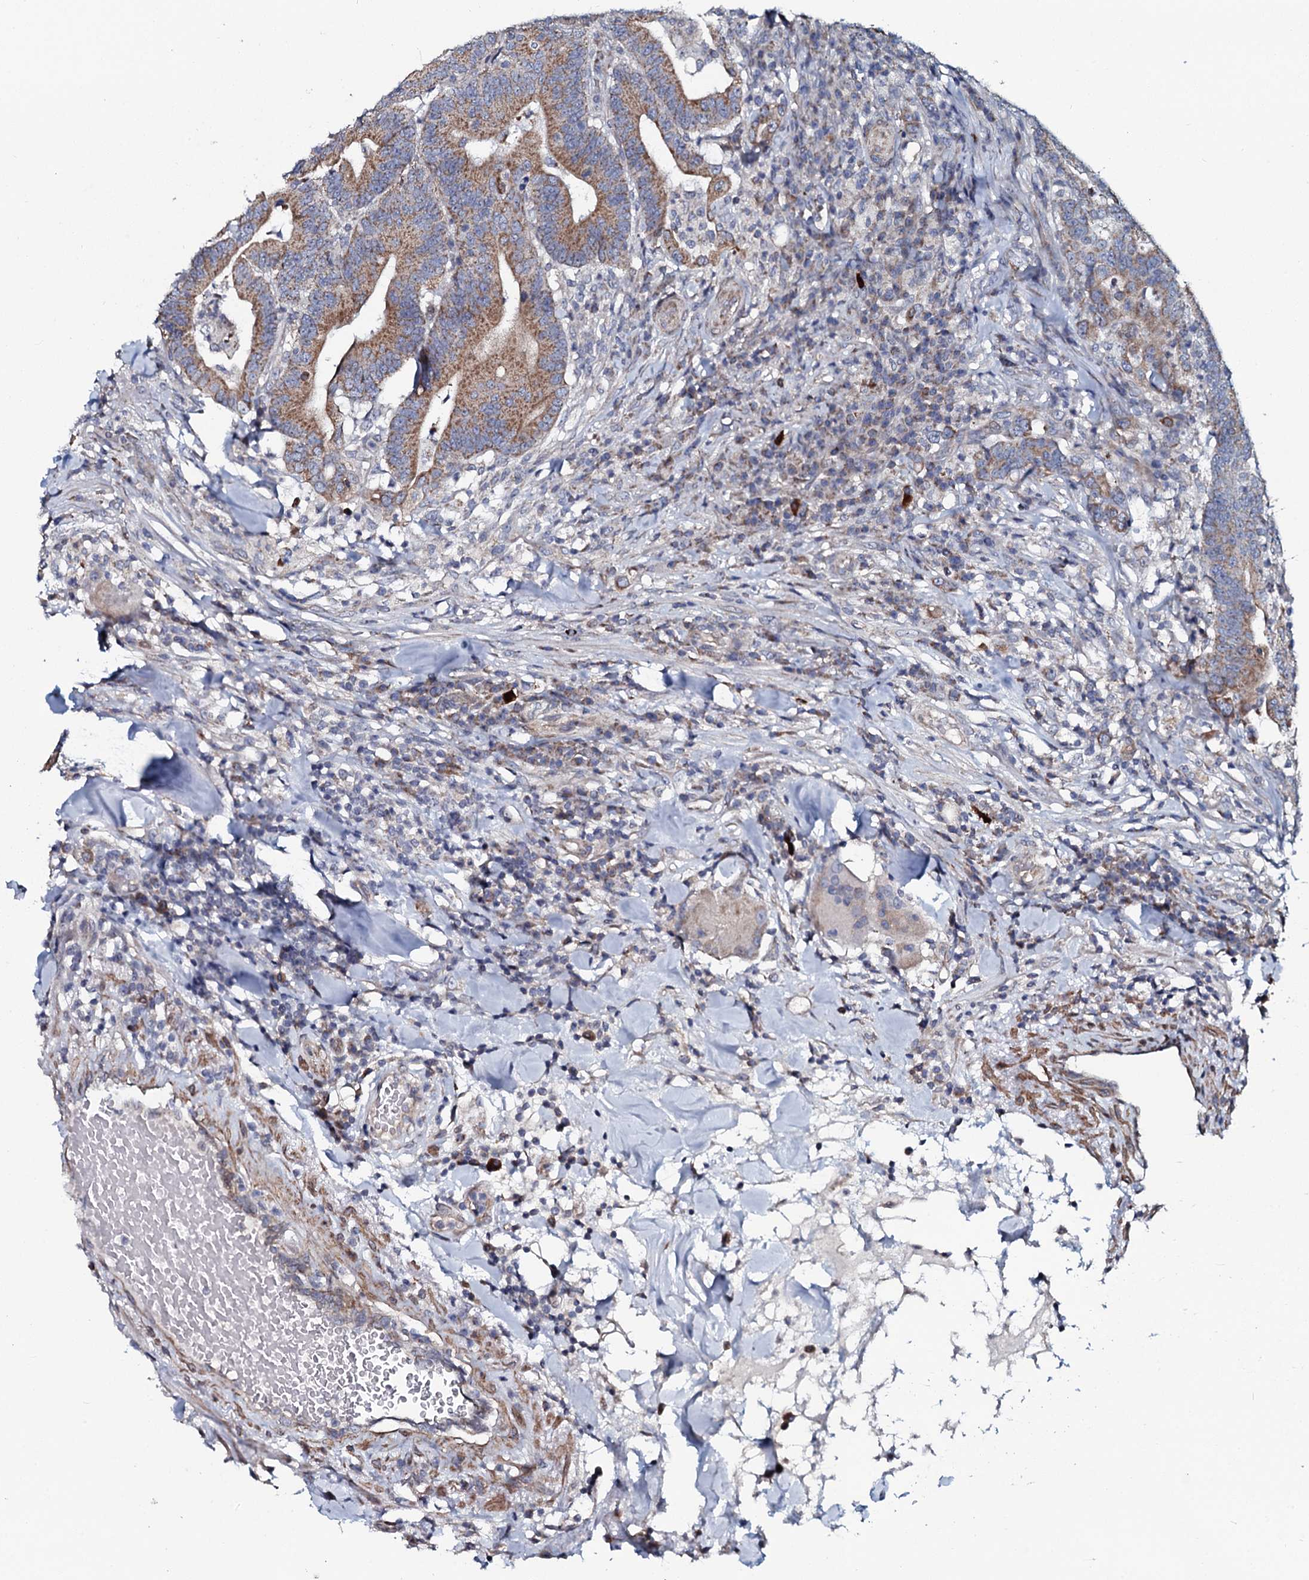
{"staining": {"intensity": "moderate", "quantity": ">75%", "location": "cytoplasmic/membranous"}, "tissue": "colorectal cancer", "cell_type": "Tumor cells", "image_type": "cancer", "snomed": [{"axis": "morphology", "description": "Adenocarcinoma, NOS"}, {"axis": "topography", "description": "Colon"}], "caption": "A photomicrograph of human colorectal adenocarcinoma stained for a protein shows moderate cytoplasmic/membranous brown staining in tumor cells.", "gene": "KCTD4", "patient": {"sex": "female", "age": 66}}